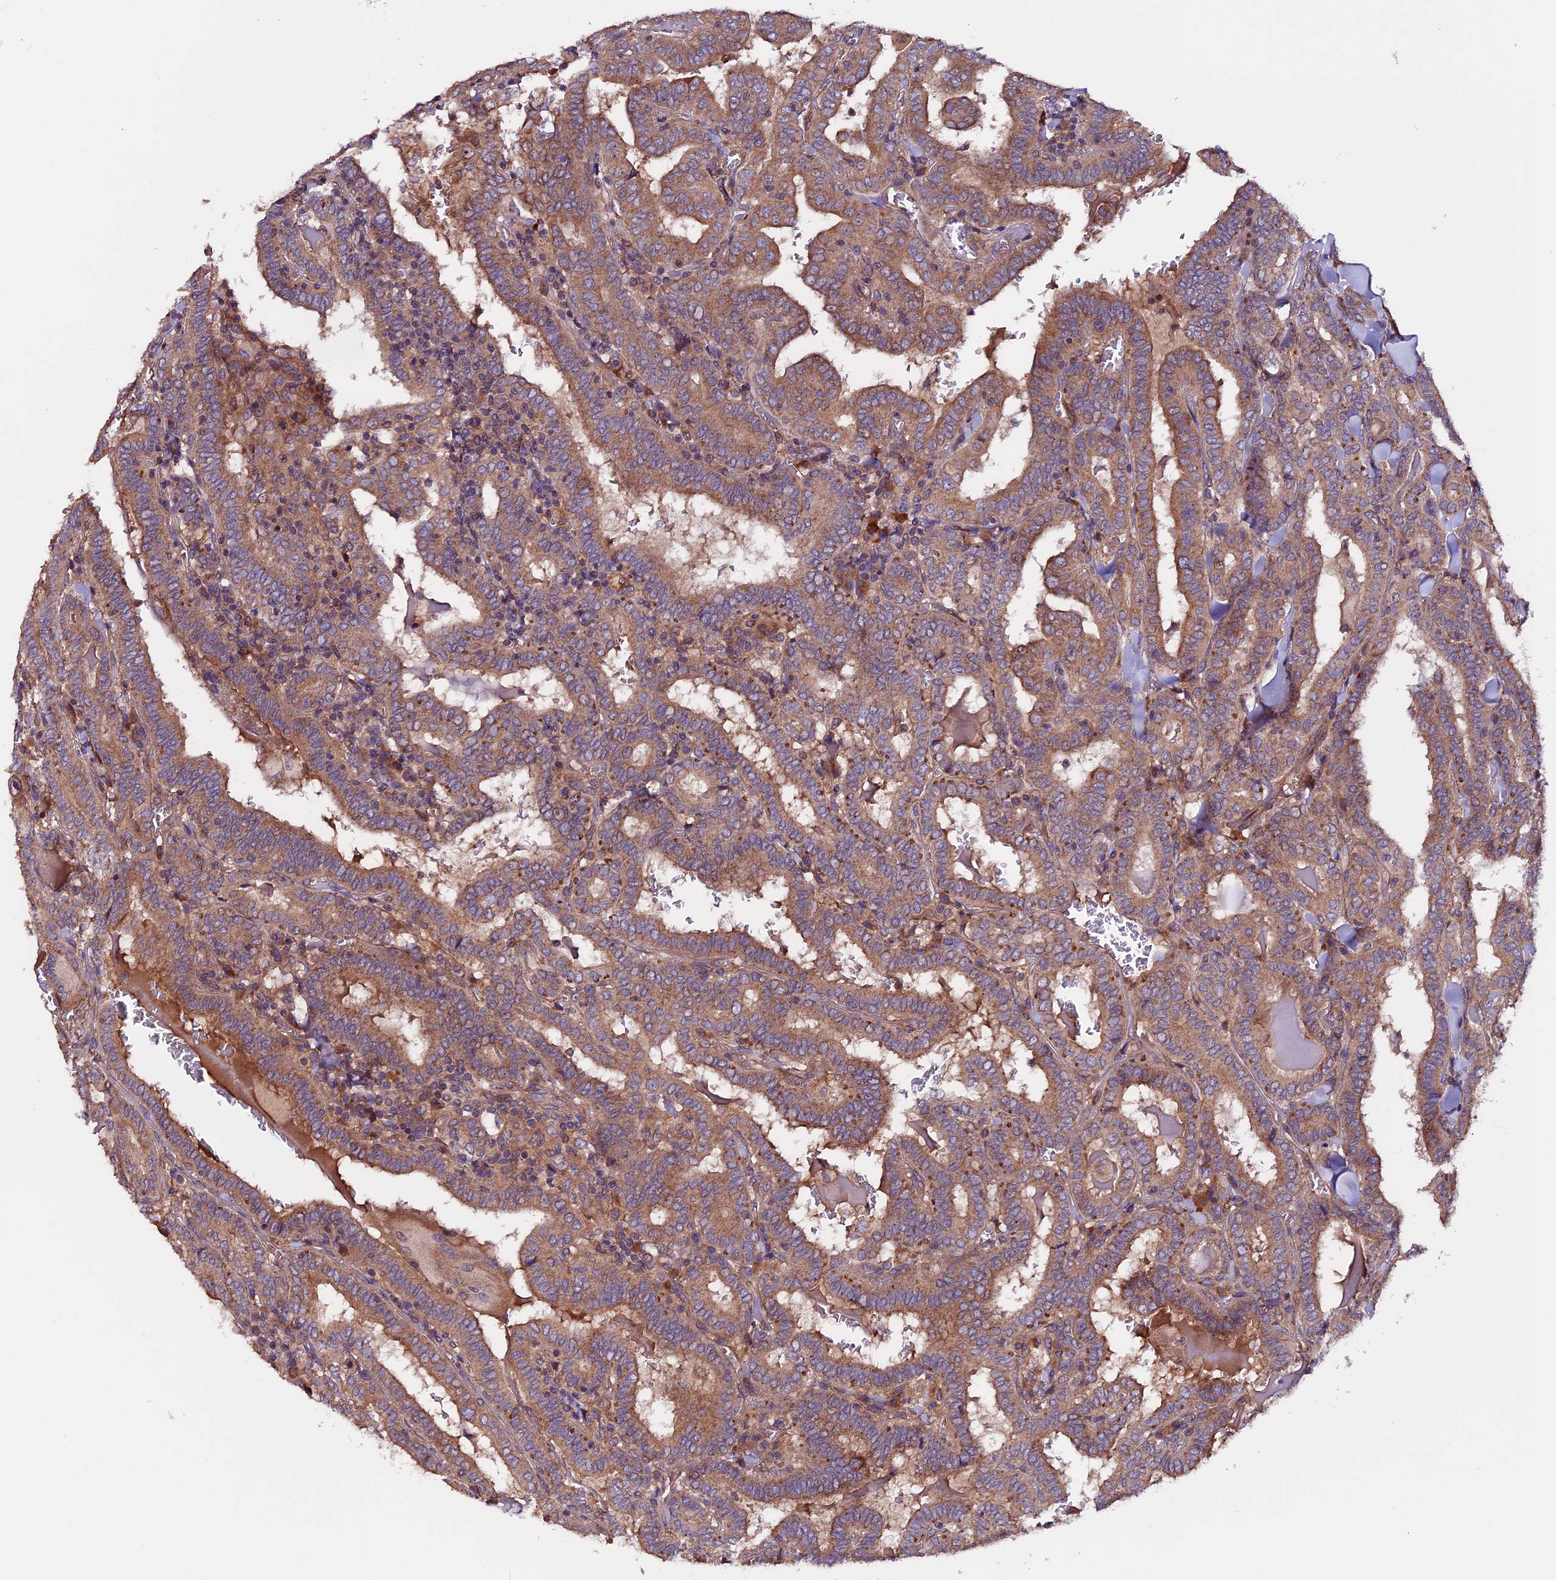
{"staining": {"intensity": "moderate", "quantity": ">75%", "location": "cytoplasmic/membranous"}, "tissue": "thyroid cancer", "cell_type": "Tumor cells", "image_type": "cancer", "snomed": [{"axis": "morphology", "description": "Papillary adenocarcinoma, NOS"}, {"axis": "topography", "description": "Thyroid gland"}], "caption": "Thyroid cancer stained with a protein marker demonstrates moderate staining in tumor cells.", "gene": "ZNF598", "patient": {"sex": "female", "age": 72}}